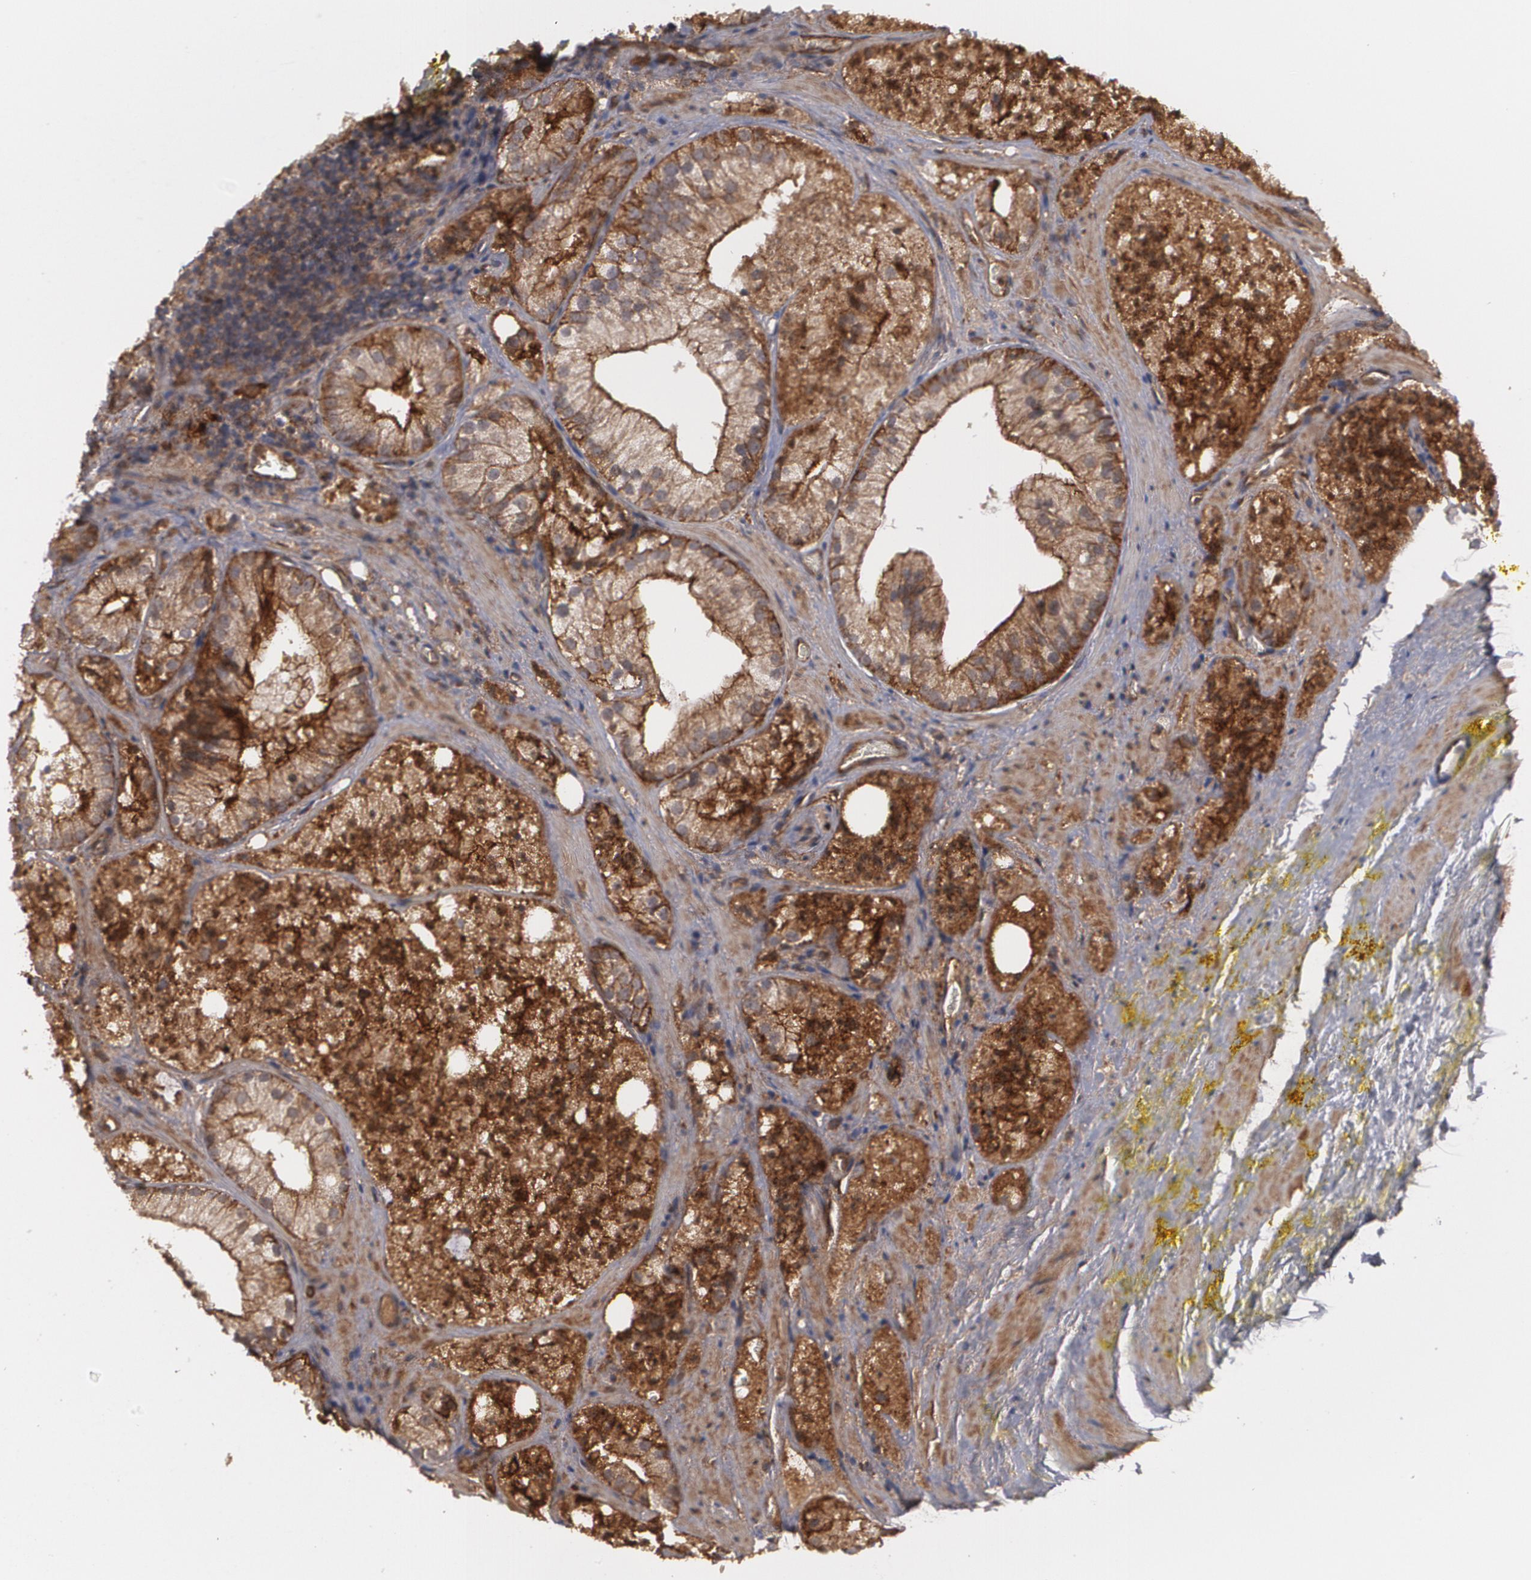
{"staining": {"intensity": "strong", "quantity": ">75%", "location": "cytoplasmic/membranous"}, "tissue": "prostate cancer", "cell_type": "Tumor cells", "image_type": "cancer", "snomed": [{"axis": "morphology", "description": "Adenocarcinoma, Low grade"}, {"axis": "topography", "description": "Prostate"}], "caption": "Protein expression analysis of human prostate cancer reveals strong cytoplasmic/membranous staining in approximately >75% of tumor cells. (Brightfield microscopy of DAB IHC at high magnification).", "gene": "TJP1", "patient": {"sex": "male", "age": 60}}